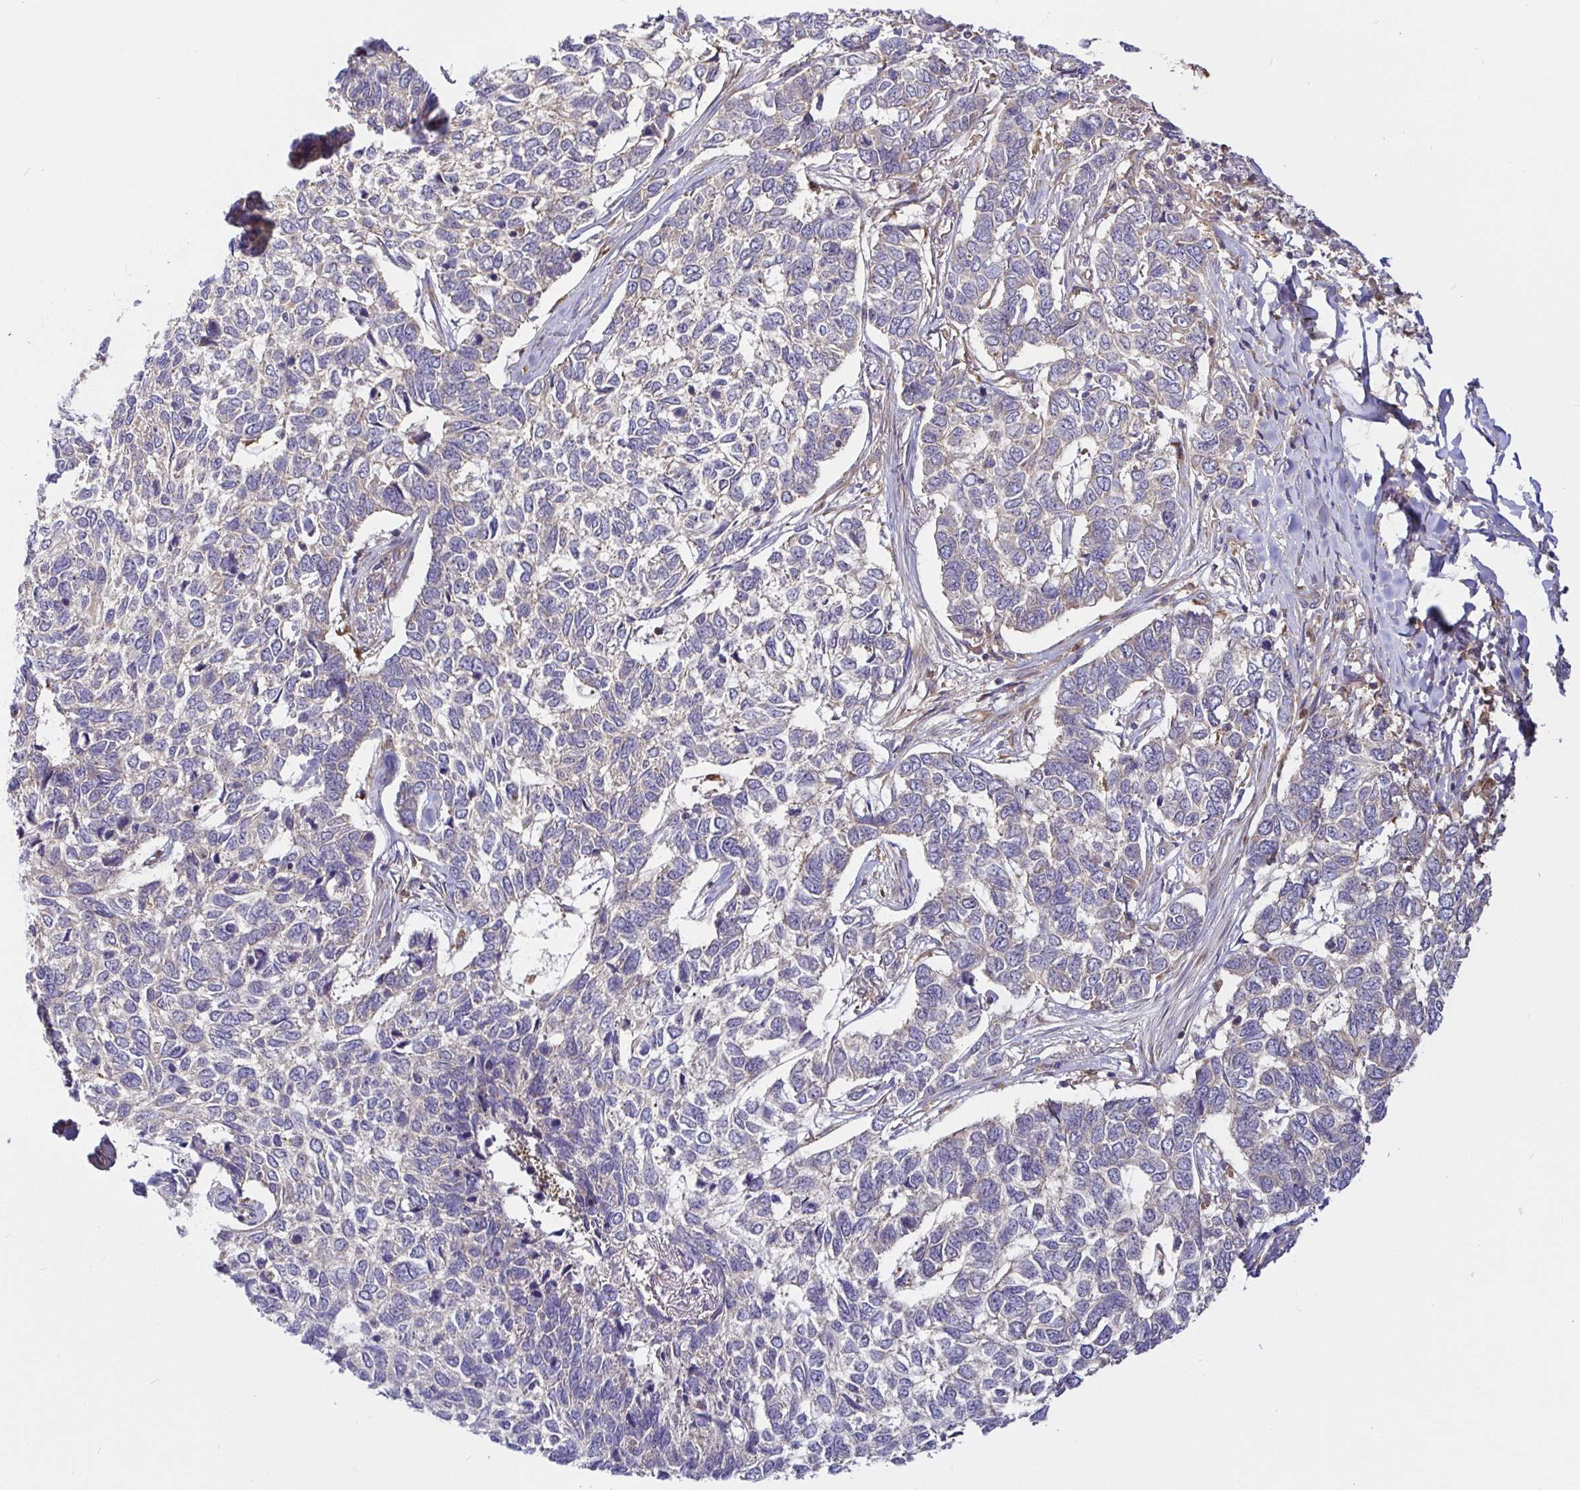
{"staining": {"intensity": "negative", "quantity": "none", "location": "none"}, "tissue": "skin cancer", "cell_type": "Tumor cells", "image_type": "cancer", "snomed": [{"axis": "morphology", "description": "Basal cell carcinoma"}, {"axis": "topography", "description": "Skin"}], "caption": "Skin basal cell carcinoma was stained to show a protein in brown. There is no significant expression in tumor cells.", "gene": "SNX8", "patient": {"sex": "female", "age": 65}}